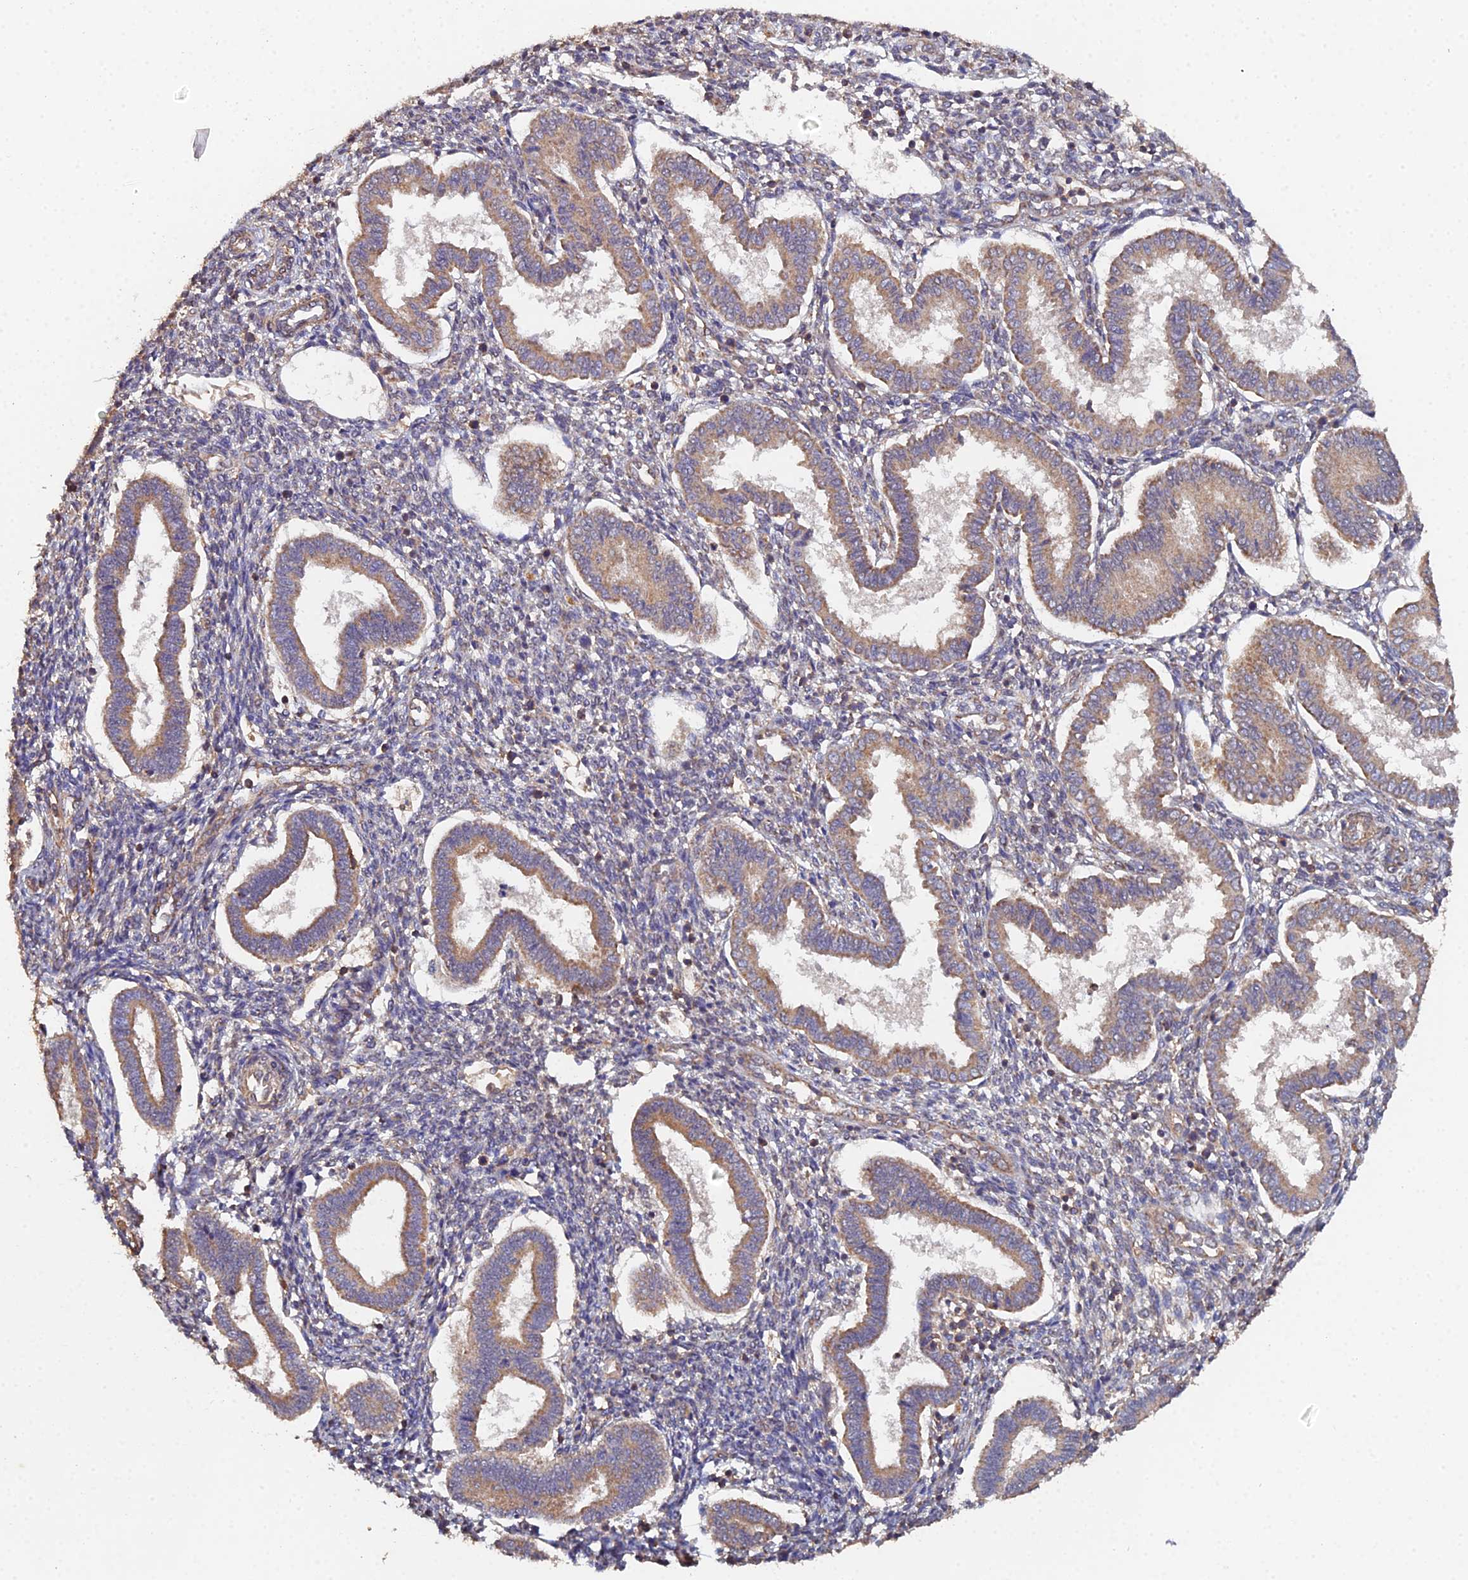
{"staining": {"intensity": "moderate", "quantity": "25%-75%", "location": "cytoplasmic/membranous"}, "tissue": "endometrium", "cell_type": "Cells in endometrial stroma", "image_type": "normal", "snomed": [{"axis": "morphology", "description": "Normal tissue, NOS"}, {"axis": "topography", "description": "Endometrium"}], "caption": "About 25%-75% of cells in endometrial stroma in unremarkable endometrium show moderate cytoplasmic/membranous protein staining as visualized by brown immunohistochemical staining.", "gene": "SPANXN4", "patient": {"sex": "female", "age": 24}}